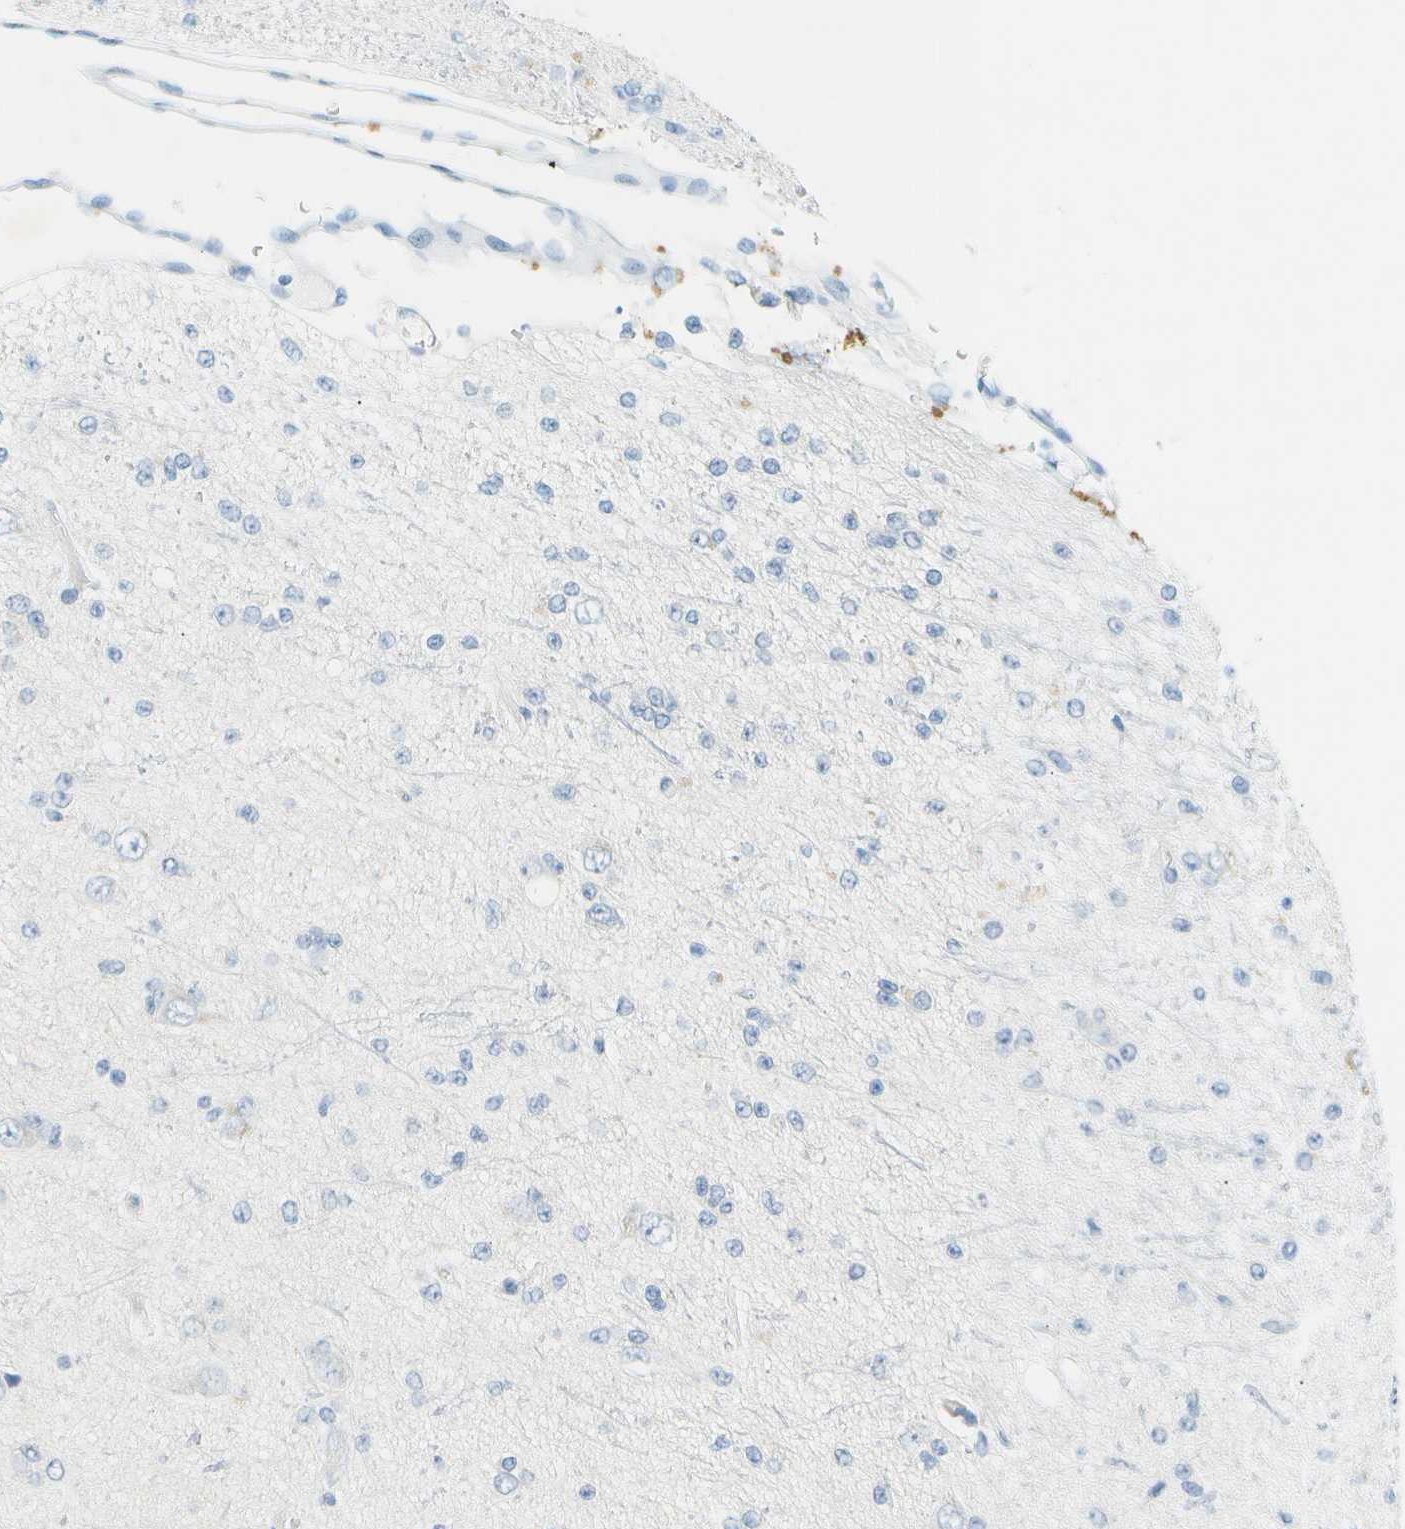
{"staining": {"intensity": "negative", "quantity": "none", "location": "none"}, "tissue": "glioma", "cell_type": "Tumor cells", "image_type": "cancer", "snomed": [{"axis": "morphology", "description": "Glioma, malignant, Low grade"}, {"axis": "topography", "description": "Brain"}], "caption": "Protein analysis of glioma reveals no significant positivity in tumor cells. (DAB immunohistochemistry (IHC), high magnification).", "gene": "SMYD5", "patient": {"sex": "male", "age": 38}}